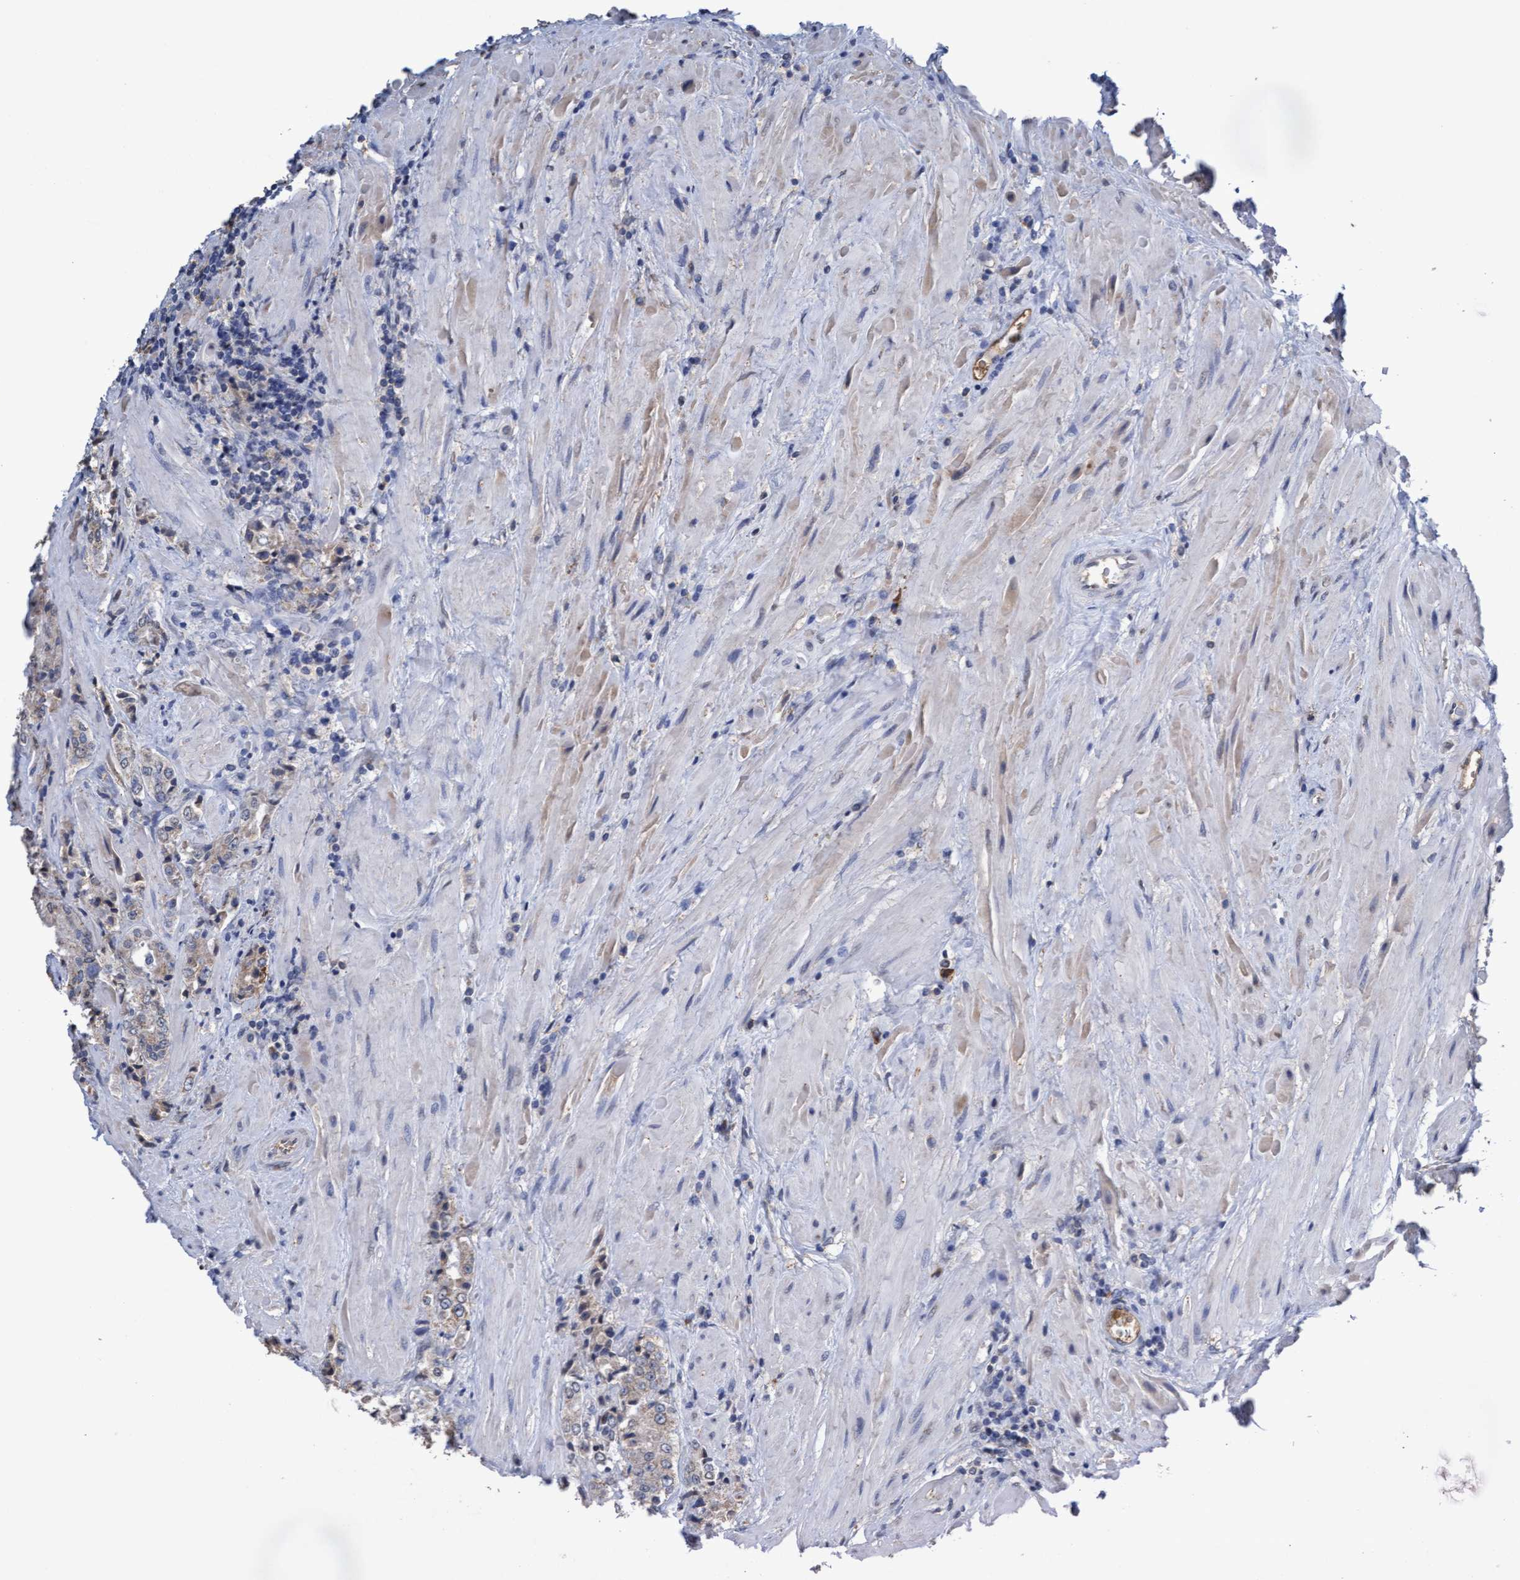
{"staining": {"intensity": "weak", "quantity": "<25%", "location": "cytoplasmic/membranous"}, "tissue": "prostate cancer", "cell_type": "Tumor cells", "image_type": "cancer", "snomed": [{"axis": "morphology", "description": "Adenocarcinoma, High grade"}, {"axis": "topography", "description": "Prostate"}], "caption": "A high-resolution micrograph shows immunohistochemistry staining of prostate cancer, which demonstrates no significant expression in tumor cells.", "gene": "GPR39", "patient": {"sex": "male", "age": 61}}